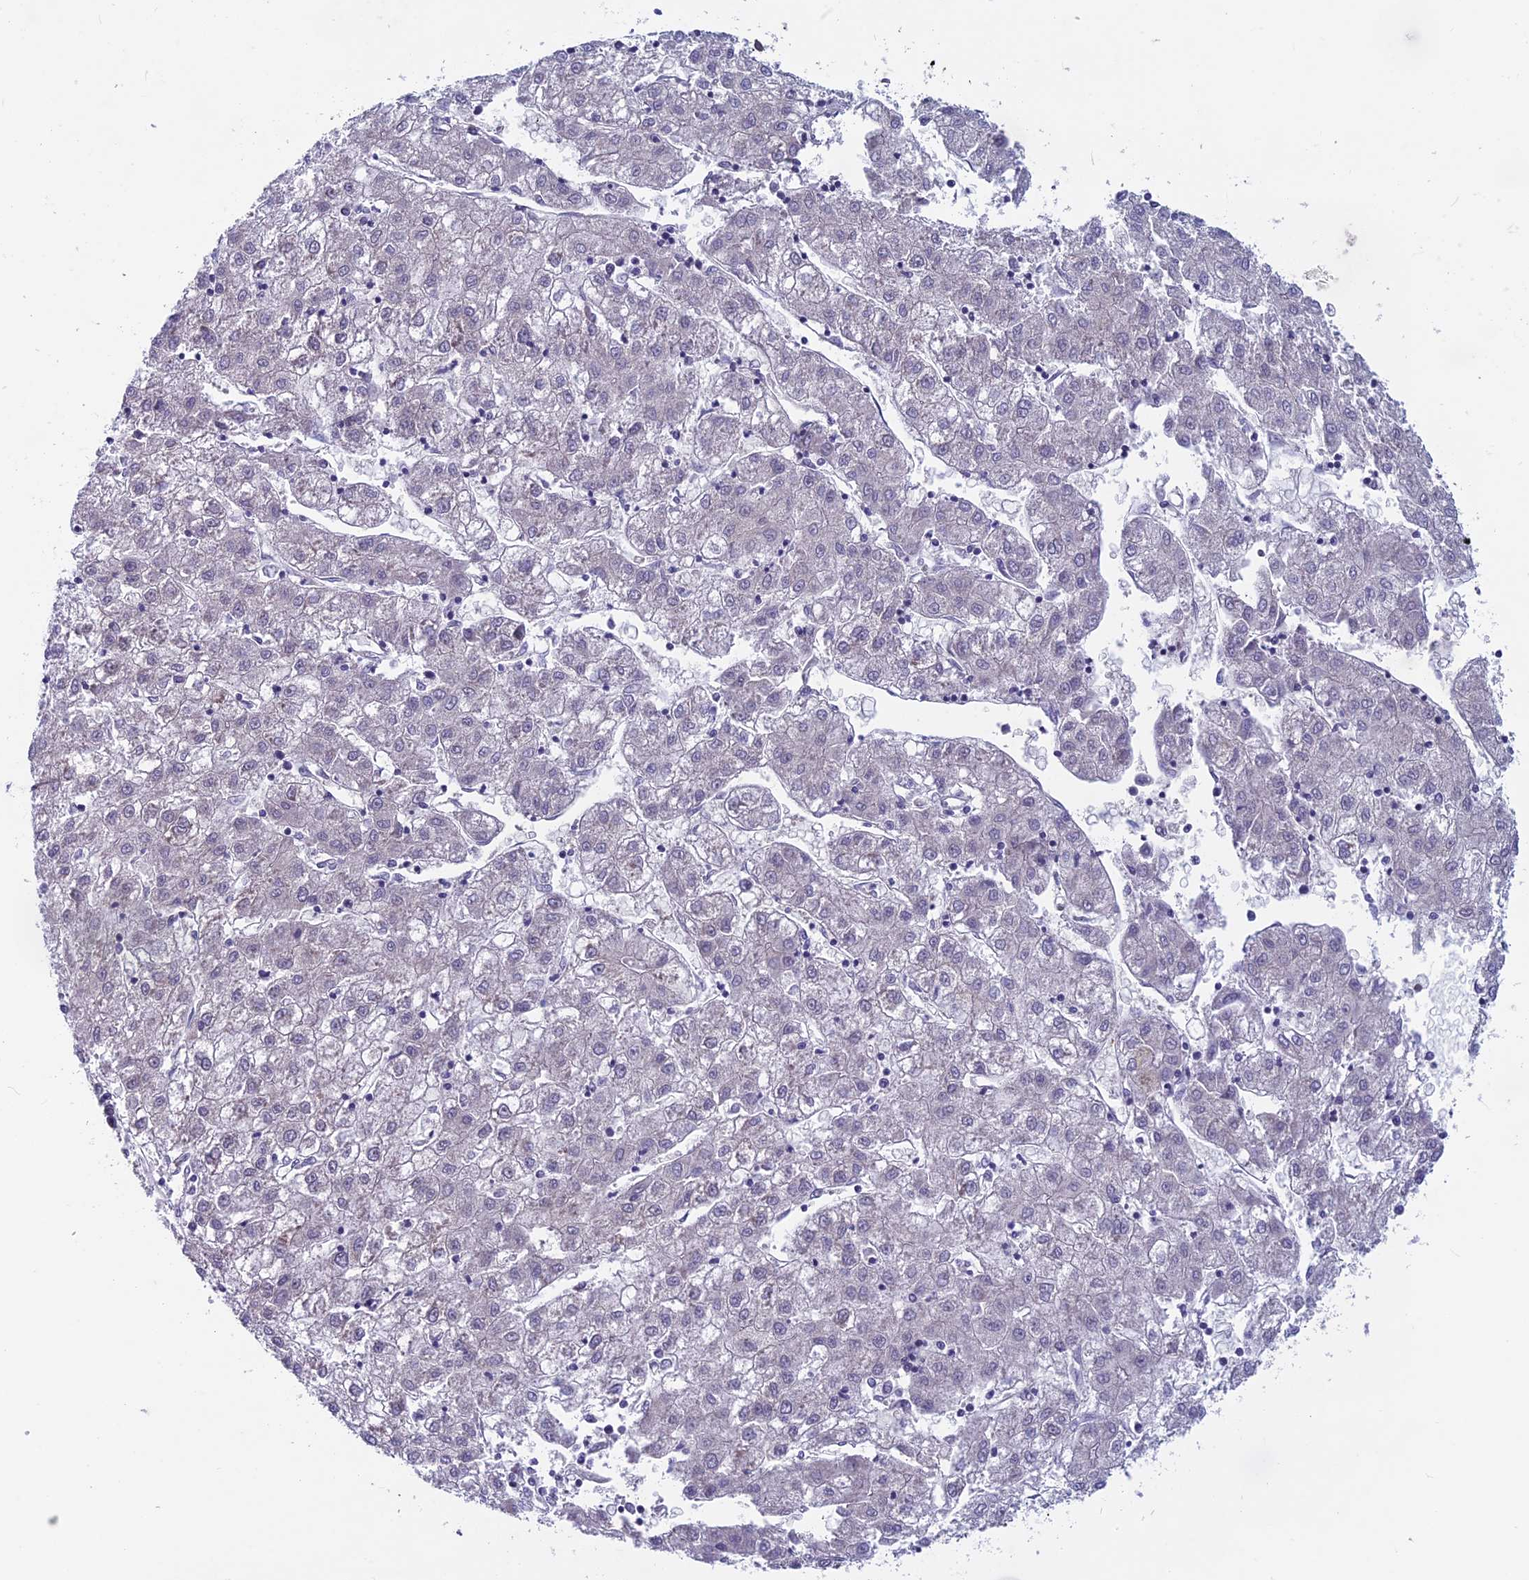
{"staining": {"intensity": "negative", "quantity": "none", "location": "none"}, "tissue": "liver cancer", "cell_type": "Tumor cells", "image_type": "cancer", "snomed": [{"axis": "morphology", "description": "Carcinoma, Hepatocellular, NOS"}, {"axis": "topography", "description": "Liver"}], "caption": "Image shows no significant protein positivity in tumor cells of liver cancer.", "gene": "MAST2", "patient": {"sex": "male", "age": 72}}